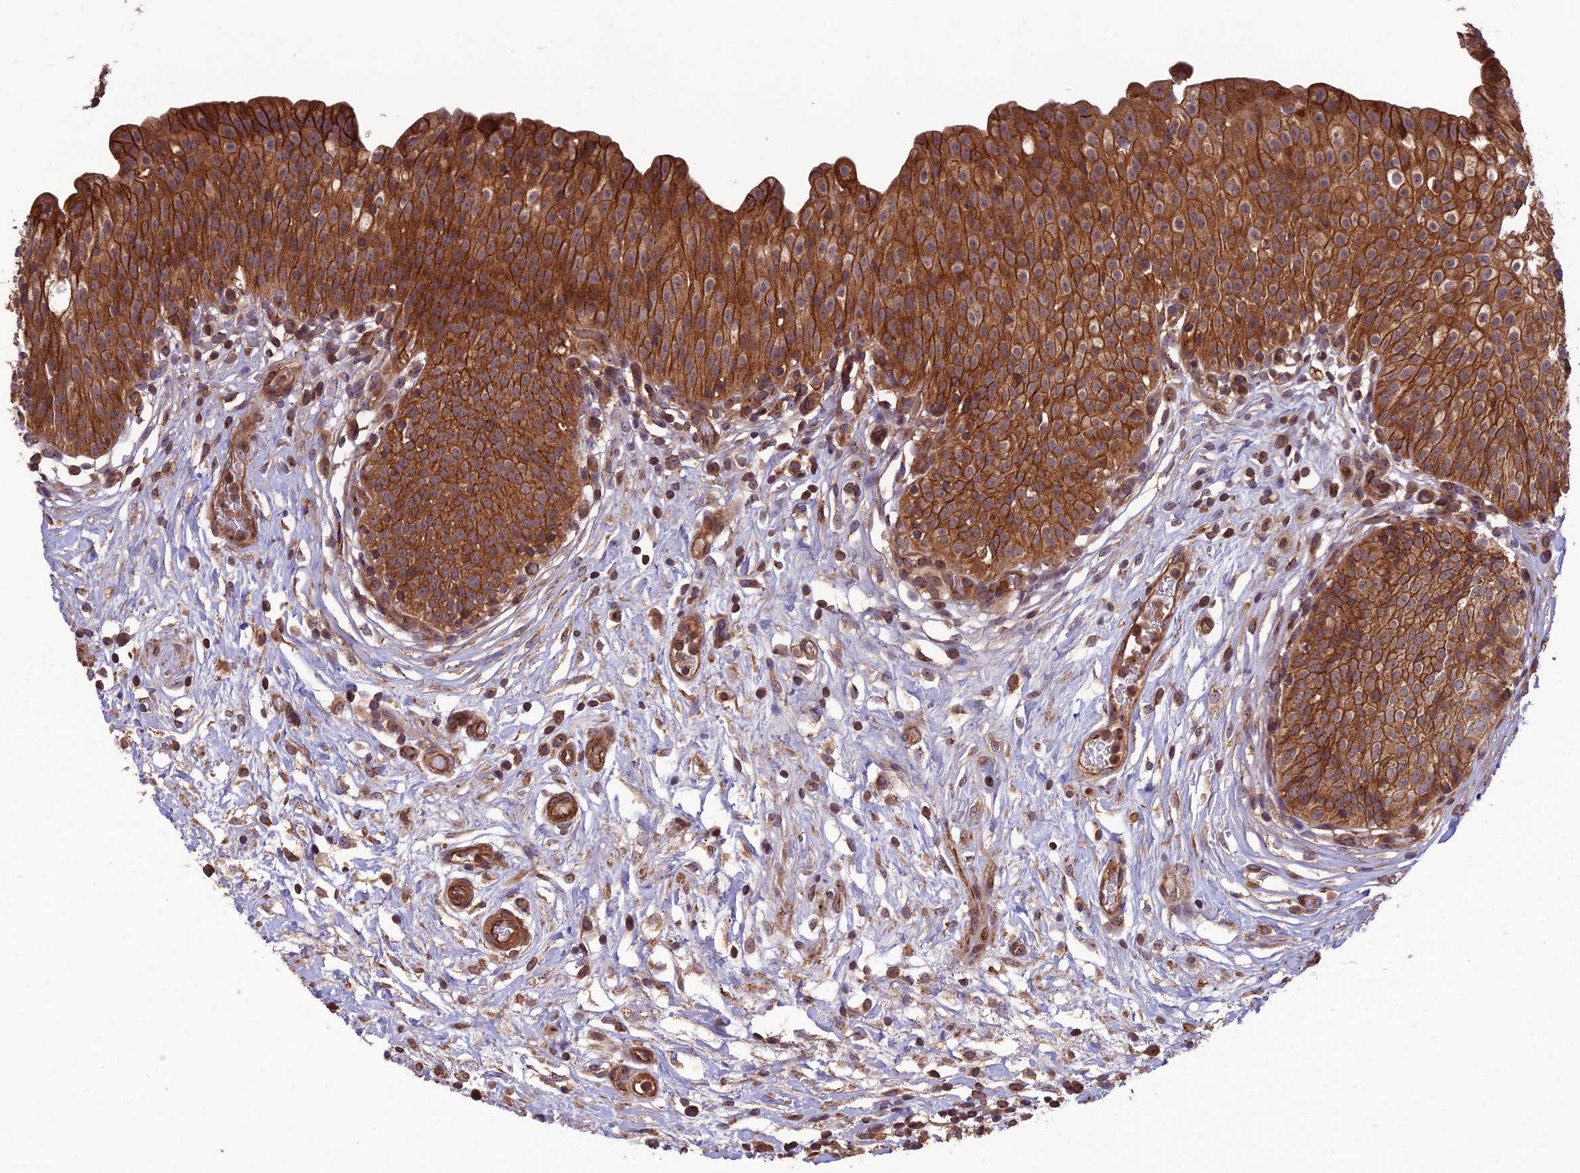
{"staining": {"intensity": "strong", "quantity": ">75%", "location": "cytoplasmic/membranous"}, "tissue": "urinary bladder", "cell_type": "Urothelial cells", "image_type": "normal", "snomed": [{"axis": "morphology", "description": "Normal tissue, NOS"}, {"axis": "topography", "description": "Urinary bladder"}], "caption": "High-power microscopy captured an immunohistochemistry (IHC) photomicrograph of benign urinary bladder, revealing strong cytoplasmic/membranous staining in approximately >75% of urothelial cells.", "gene": "TMEM131L", "patient": {"sex": "male", "age": 55}}